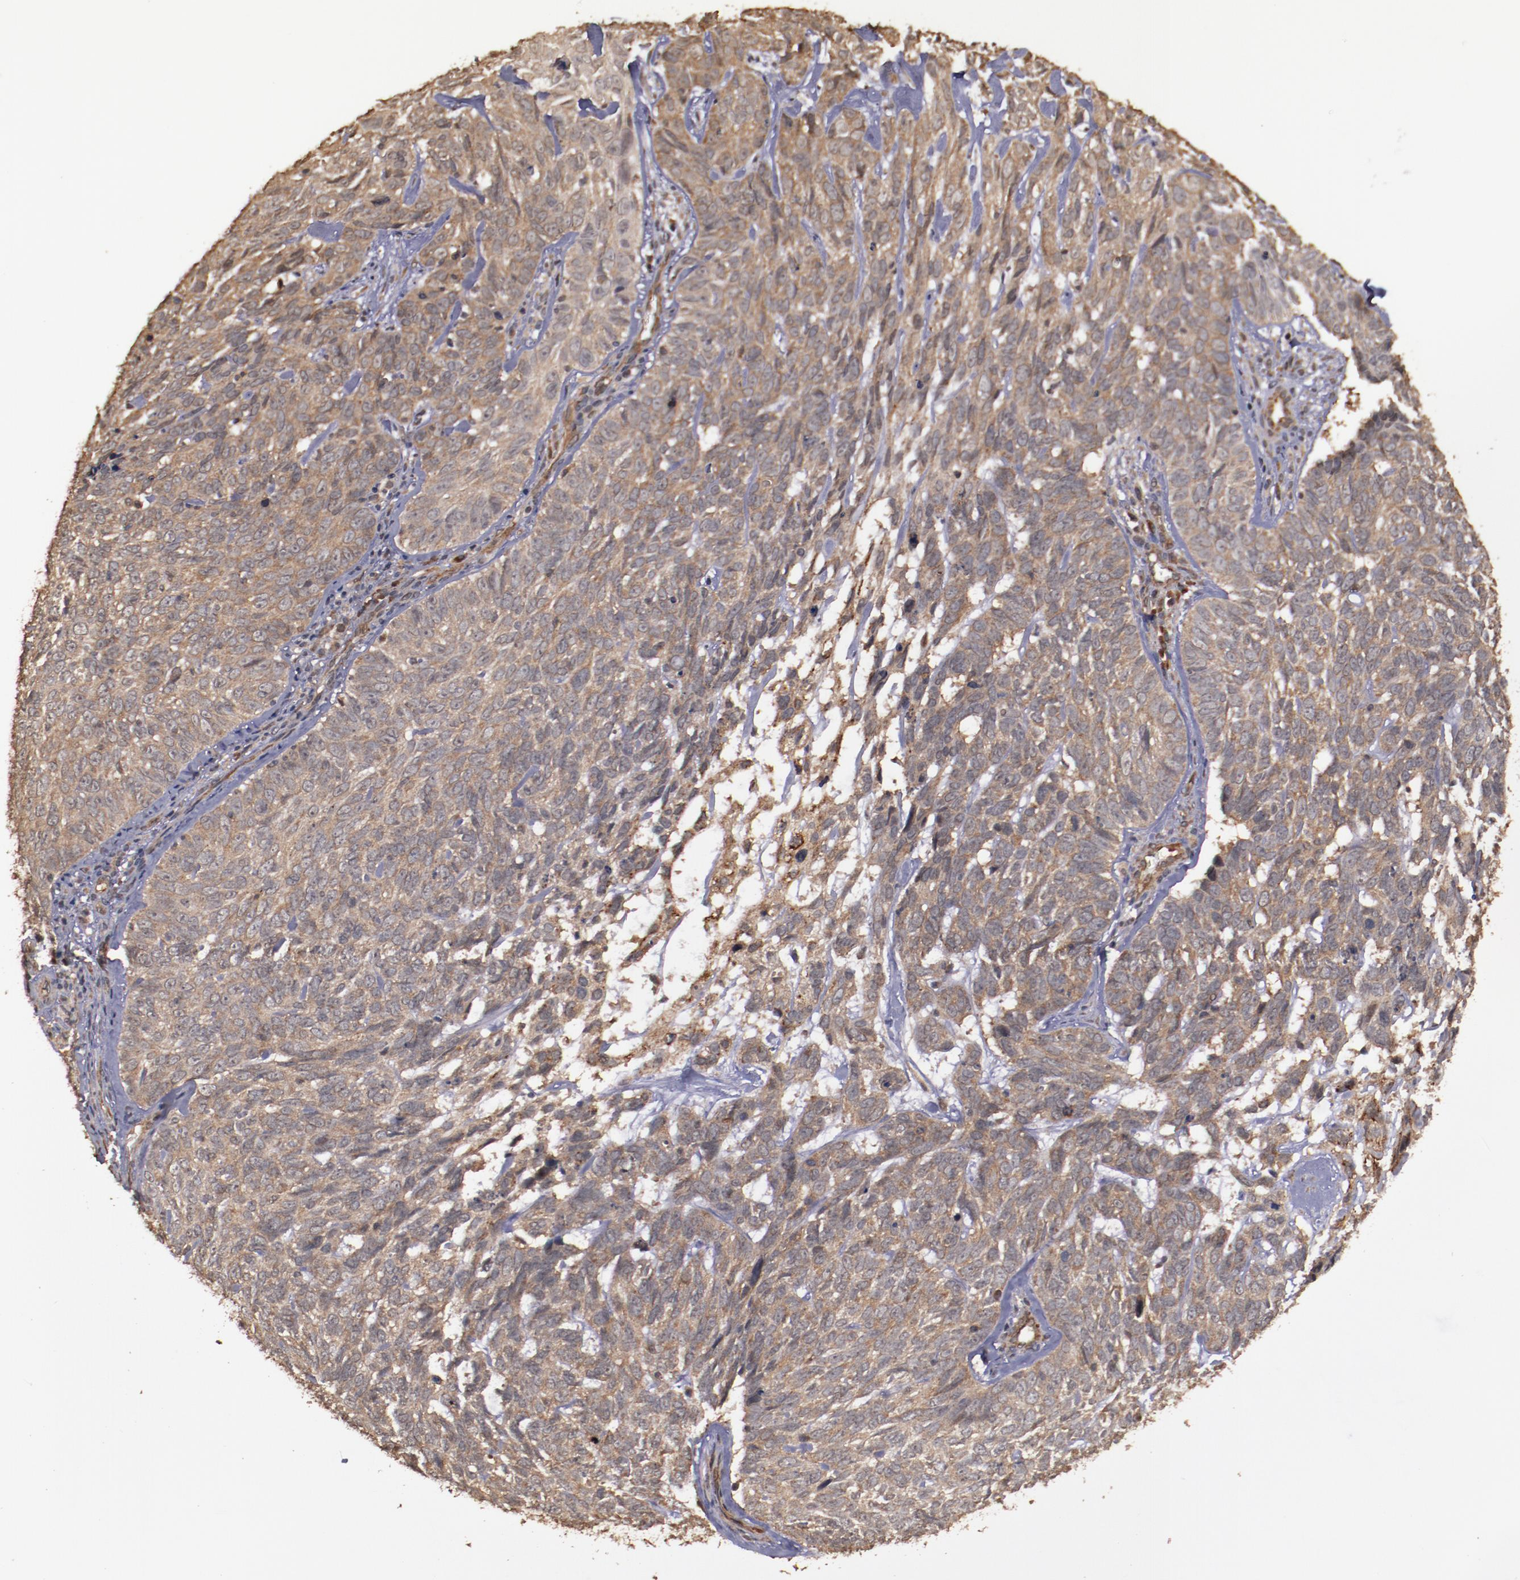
{"staining": {"intensity": "moderate", "quantity": ">75%", "location": "cytoplasmic/membranous"}, "tissue": "skin cancer", "cell_type": "Tumor cells", "image_type": "cancer", "snomed": [{"axis": "morphology", "description": "Basal cell carcinoma"}, {"axis": "topography", "description": "Skin"}], "caption": "Protein analysis of skin basal cell carcinoma tissue exhibits moderate cytoplasmic/membranous positivity in approximately >75% of tumor cells.", "gene": "TXNDC16", "patient": {"sex": "male", "age": 72}}